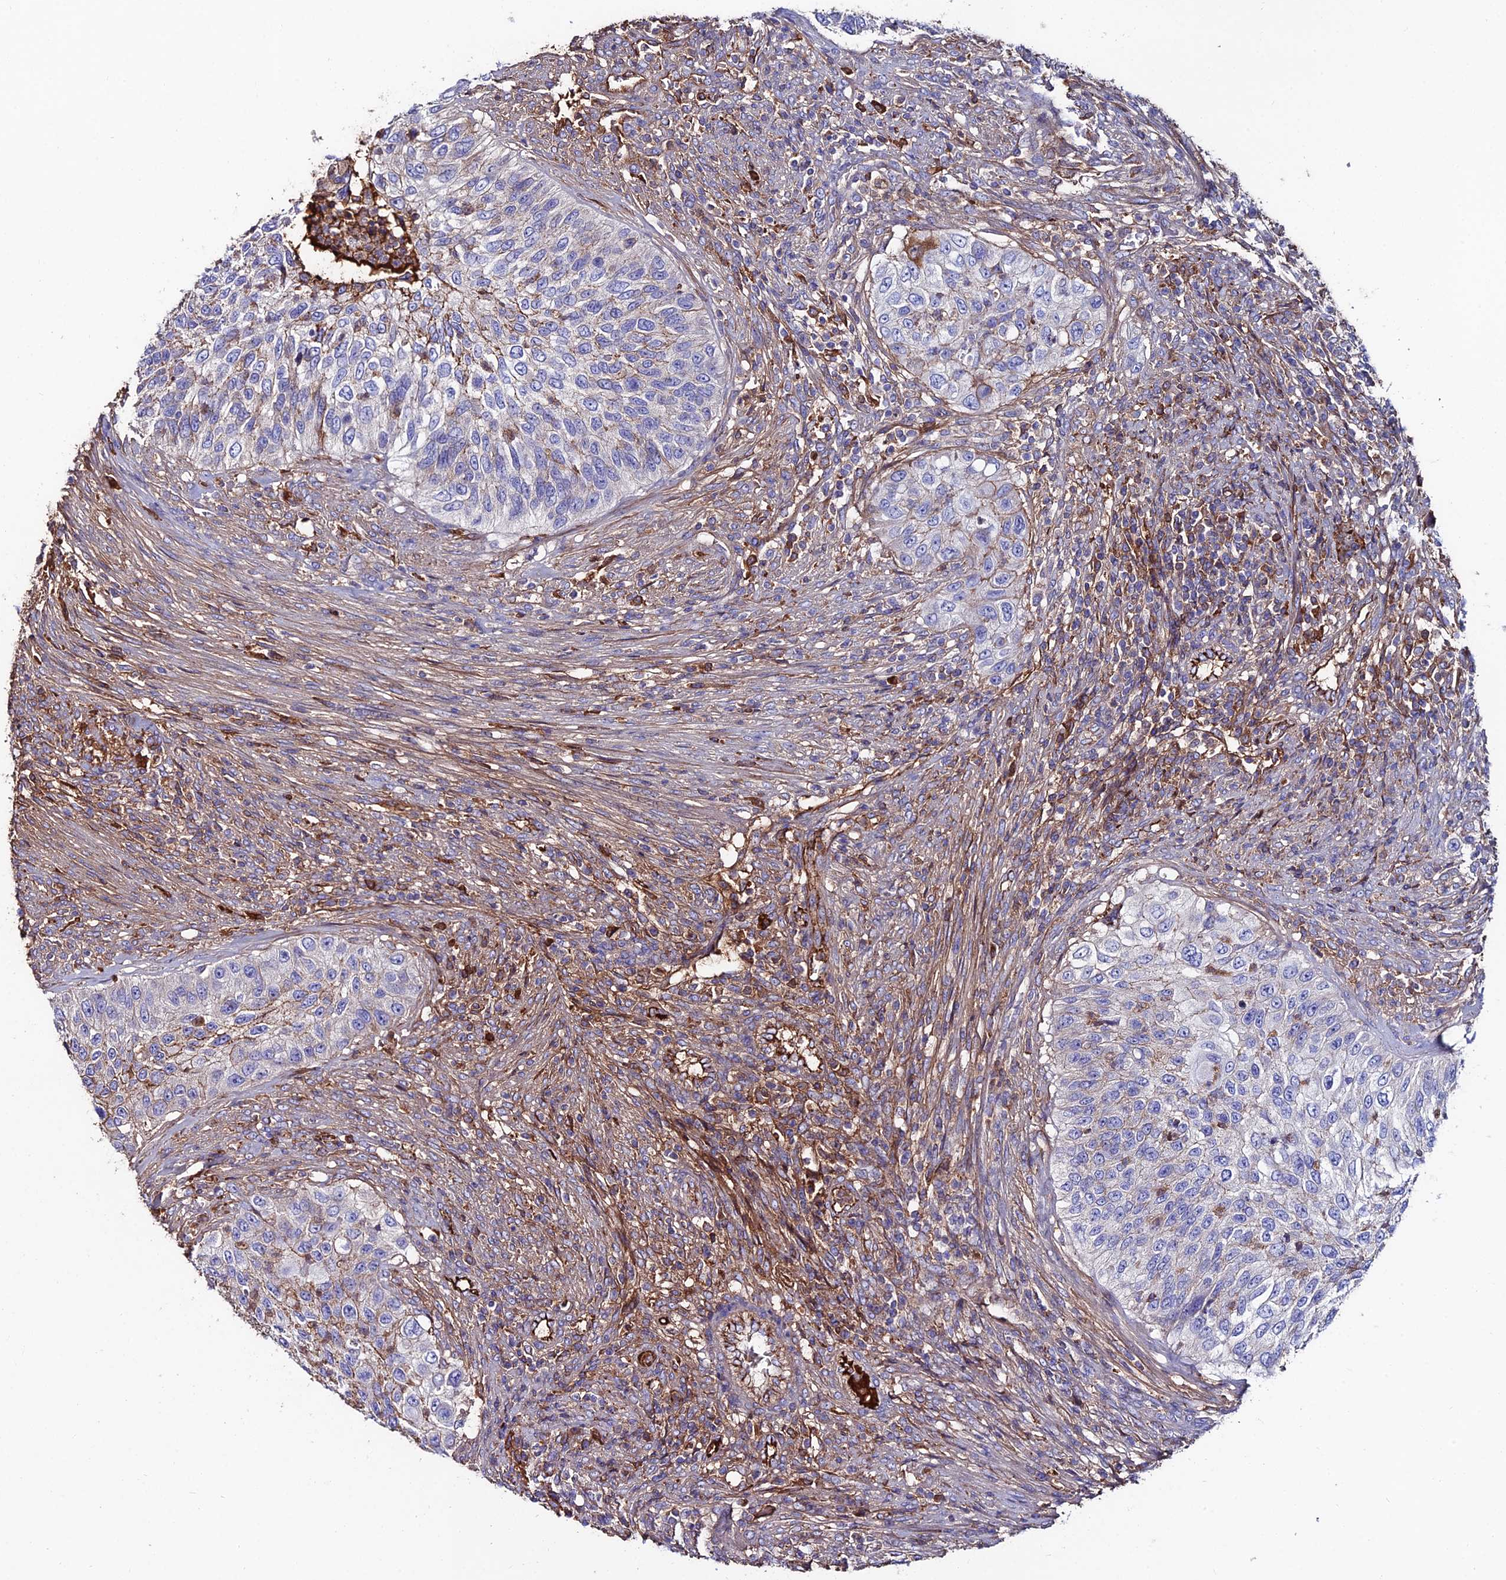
{"staining": {"intensity": "negative", "quantity": "none", "location": "none"}, "tissue": "urothelial cancer", "cell_type": "Tumor cells", "image_type": "cancer", "snomed": [{"axis": "morphology", "description": "Urothelial carcinoma, High grade"}, {"axis": "topography", "description": "Urinary bladder"}], "caption": "Immunohistochemical staining of human high-grade urothelial carcinoma displays no significant expression in tumor cells.", "gene": "SLC25A16", "patient": {"sex": "female", "age": 60}}